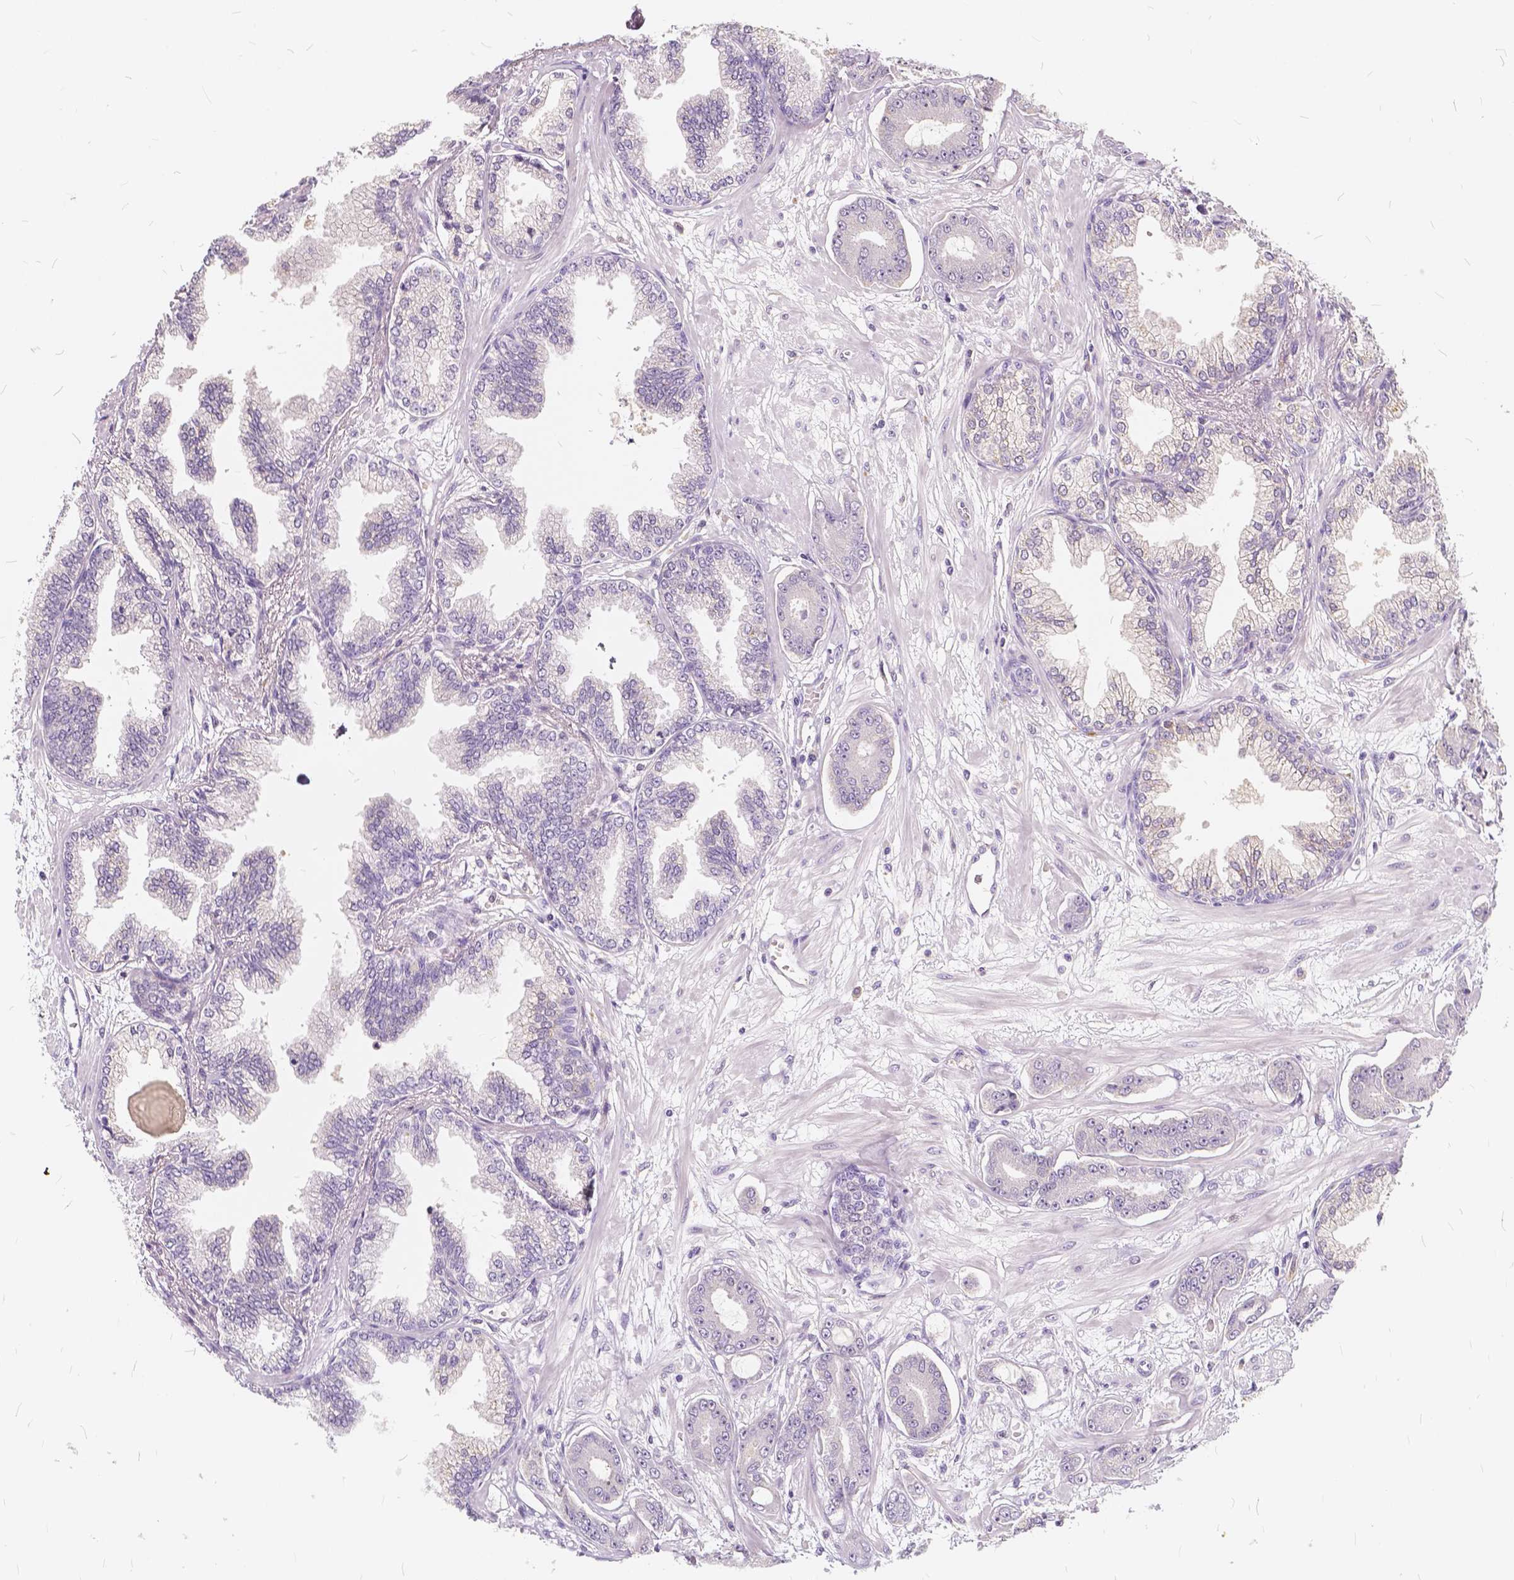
{"staining": {"intensity": "negative", "quantity": "none", "location": "none"}, "tissue": "prostate cancer", "cell_type": "Tumor cells", "image_type": "cancer", "snomed": [{"axis": "morphology", "description": "Adenocarcinoma, Low grade"}, {"axis": "topography", "description": "Prostate"}], "caption": "Immunohistochemistry of human prostate cancer (adenocarcinoma (low-grade)) demonstrates no positivity in tumor cells.", "gene": "KIAA0513", "patient": {"sex": "male", "age": 64}}